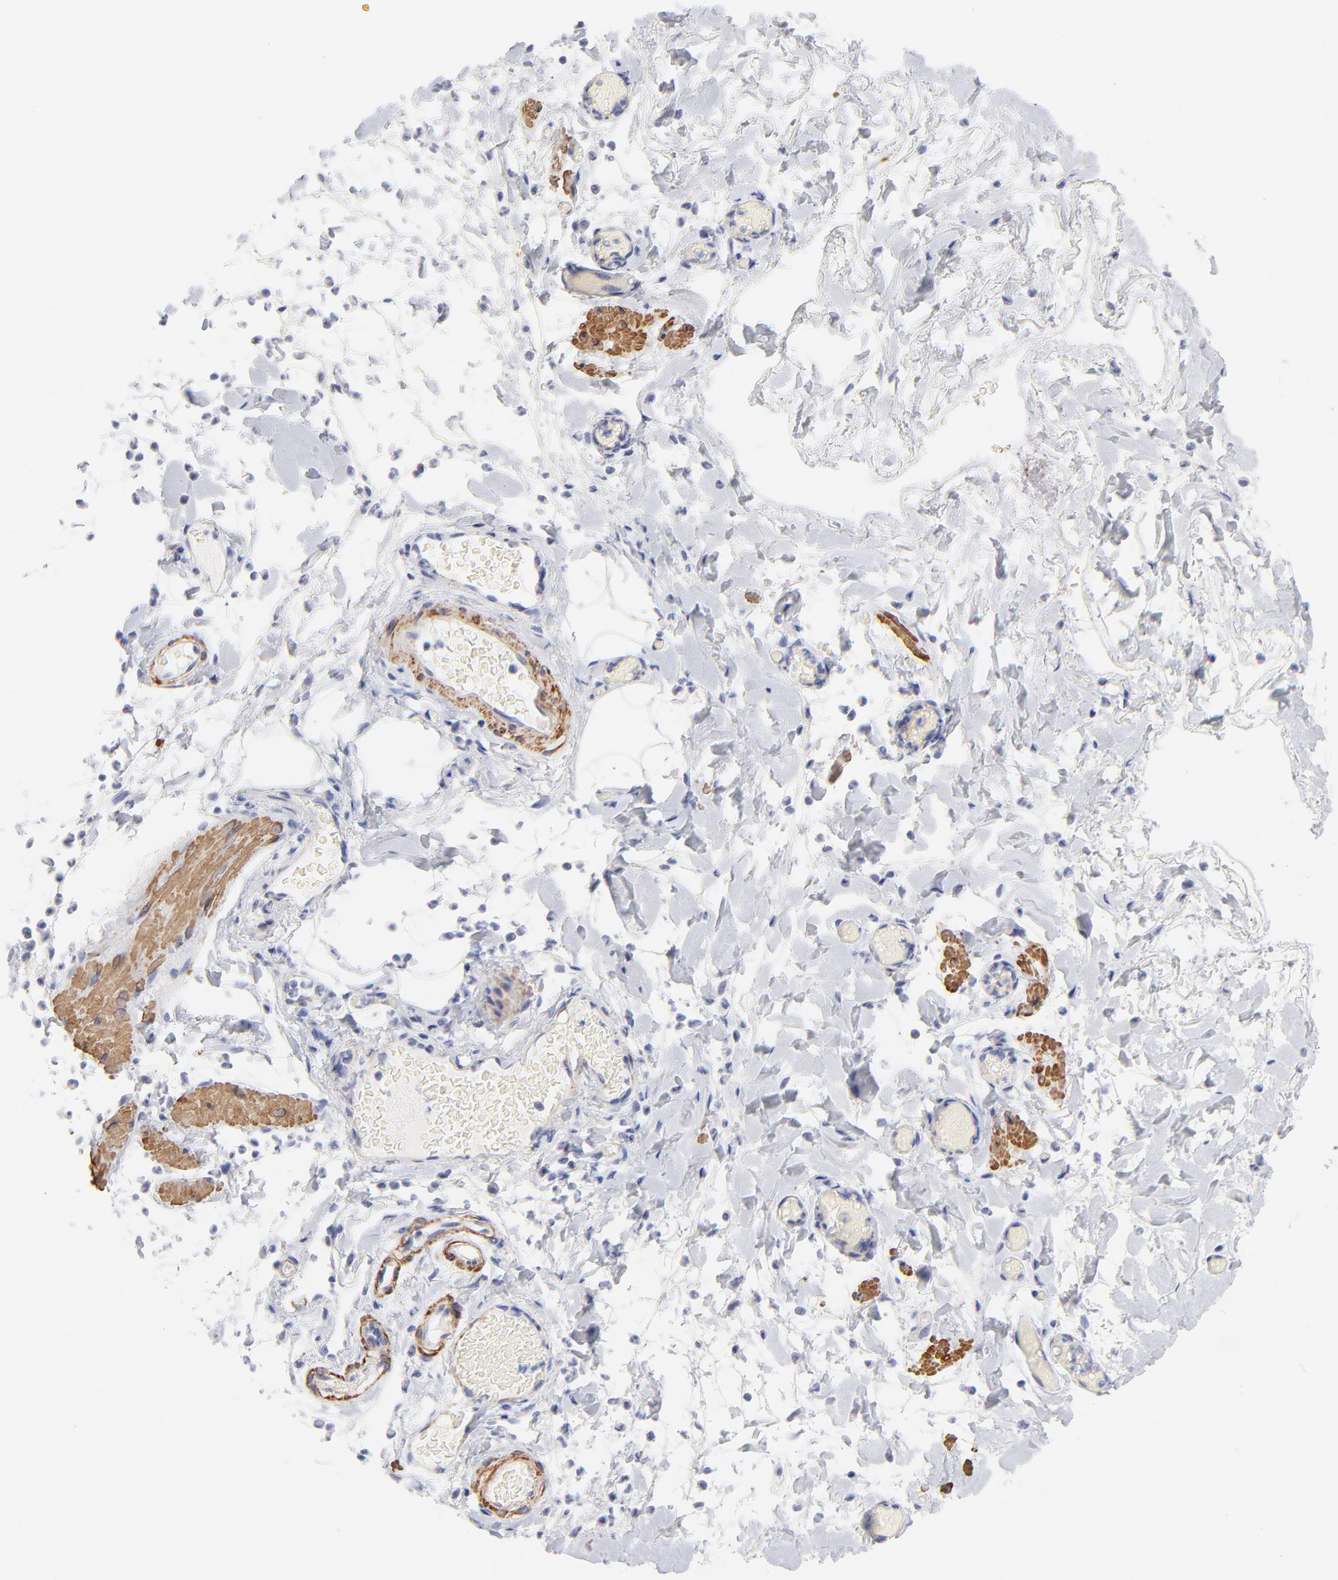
{"staining": {"intensity": "strong", "quantity": ">75%", "location": "cytoplasmic/membranous"}, "tissue": "smooth muscle", "cell_type": "Smooth muscle cells", "image_type": "normal", "snomed": [{"axis": "morphology", "description": "Normal tissue, NOS"}, {"axis": "topography", "description": "Smooth muscle"}, {"axis": "topography", "description": "Colon"}], "caption": "Immunohistochemistry (IHC) (DAB) staining of benign smooth muscle exhibits strong cytoplasmic/membranous protein positivity in approximately >75% of smooth muscle cells.", "gene": "ACTA2", "patient": {"sex": "male", "age": 67}}